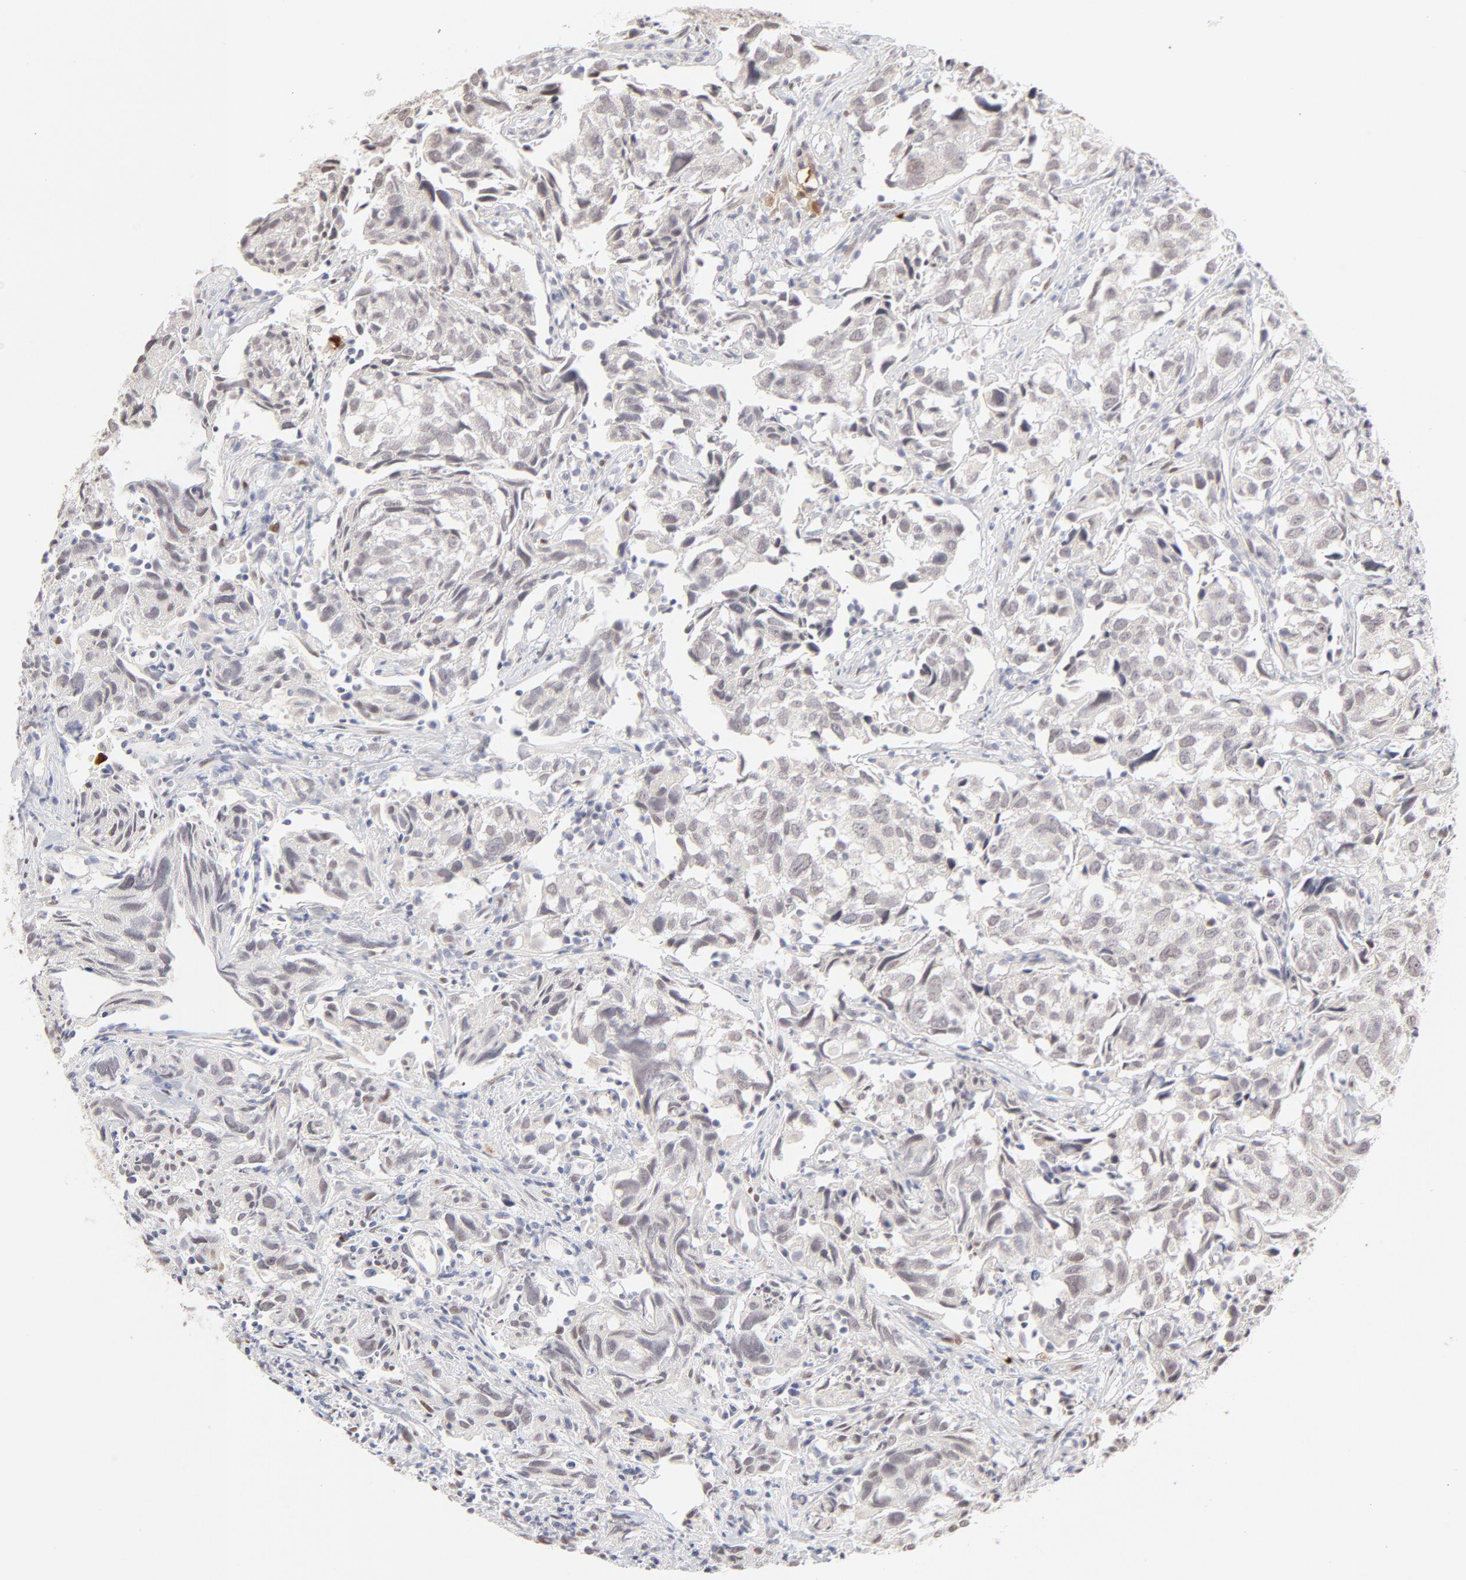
{"staining": {"intensity": "weak", "quantity": "<25%", "location": "nuclear"}, "tissue": "urothelial cancer", "cell_type": "Tumor cells", "image_type": "cancer", "snomed": [{"axis": "morphology", "description": "Urothelial carcinoma, High grade"}, {"axis": "topography", "description": "Urinary bladder"}], "caption": "Photomicrograph shows no significant protein staining in tumor cells of urothelial carcinoma (high-grade).", "gene": "PBX3", "patient": {"sex": "female", "age": 75}}